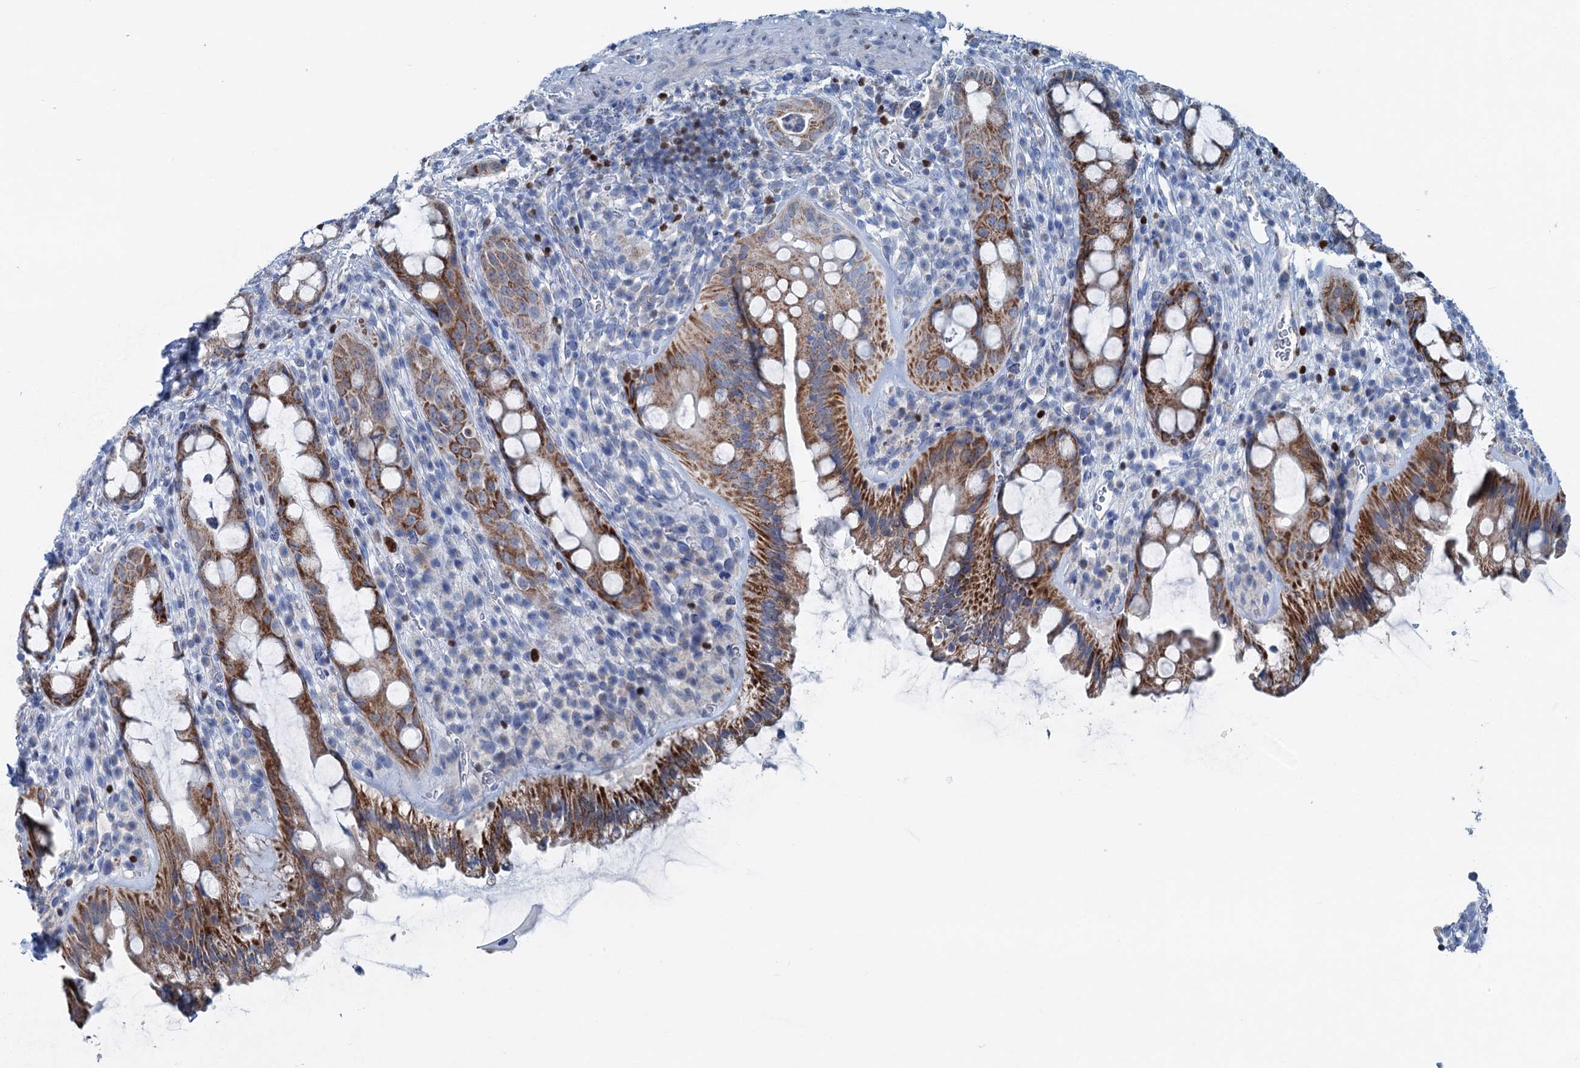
{"staining": {"intensity": "strong", "quantity": ">75%", "location": "cytoplasmic/membranous"}, "tissue": "rectum", "cell_type": "Glandular cells", "image_type": "normal", "snomed": [{"axis": "morphology", "description": "Normal tissue, NOS"}, {"axis": "topography", "description": "Rectum"}], "caption": "Approximately >75% of glandular cells in normal rectum show strong cytoplasmic/membranous protein positivity as visualized by brown immunohistochemical staining.", "gene": "ELP4", "patient": {"sex": "female", "age": 57}}